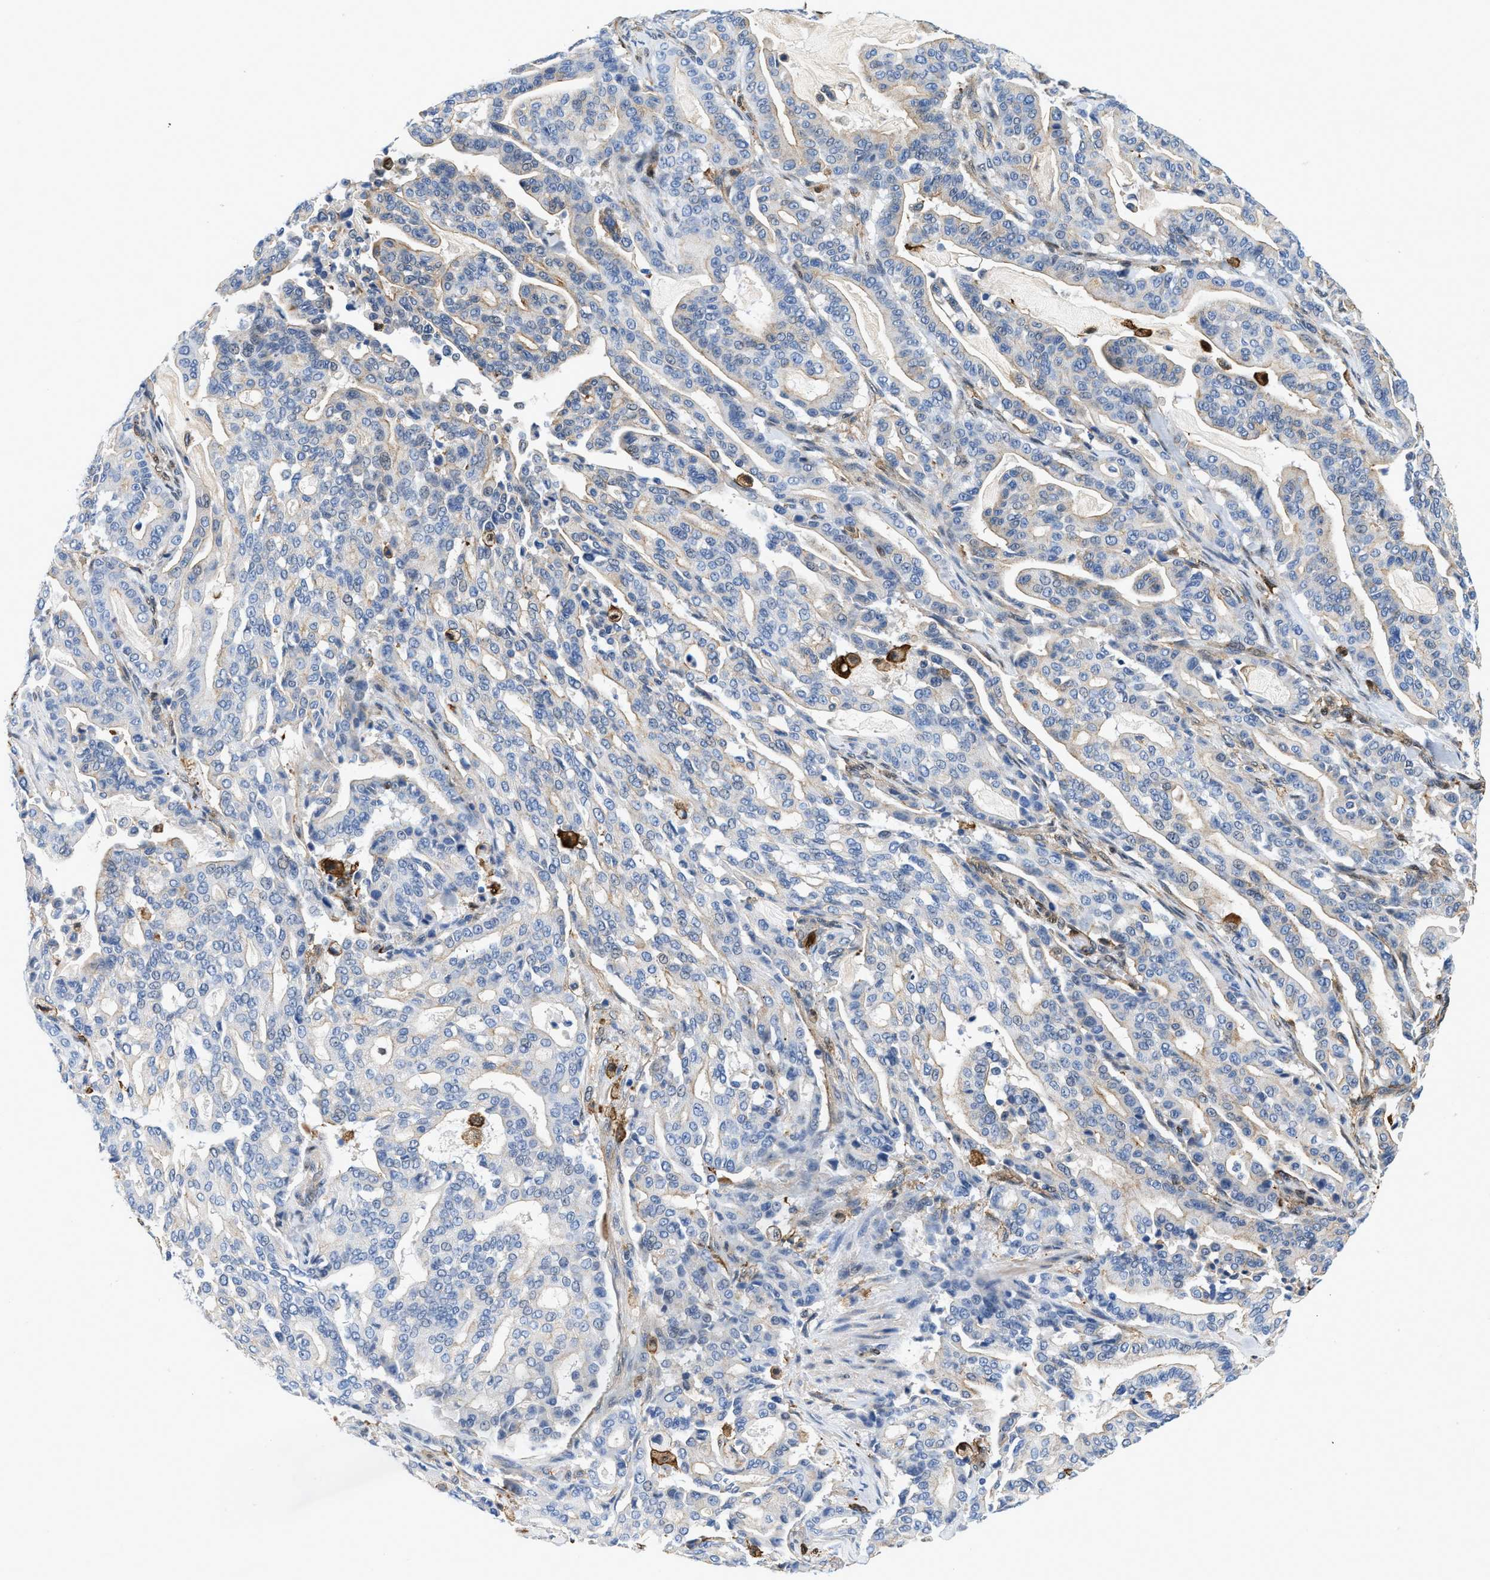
{"staining": {"intensity": "weak", "quantity": "<25%", "location": "cytoplasmic/membranous"}, "tissue": "pancreatic cancer", "cell_type": "Tumor cells", "image_type": "cancer", "snomed": [{"axis": "morphology", "description": "Adenocarcinoma, NOS"}, {"axis": "topography", "description": "Pancreas"}], "caption": "Immunohistochemistry (IHC) photomicrograph of neoplastic tissue: pancreatic cancer stained with DAB displays no significant protein staining in tumor cells.", "gene": "GSN", "patient": {"sex": "male", "age": 63}}